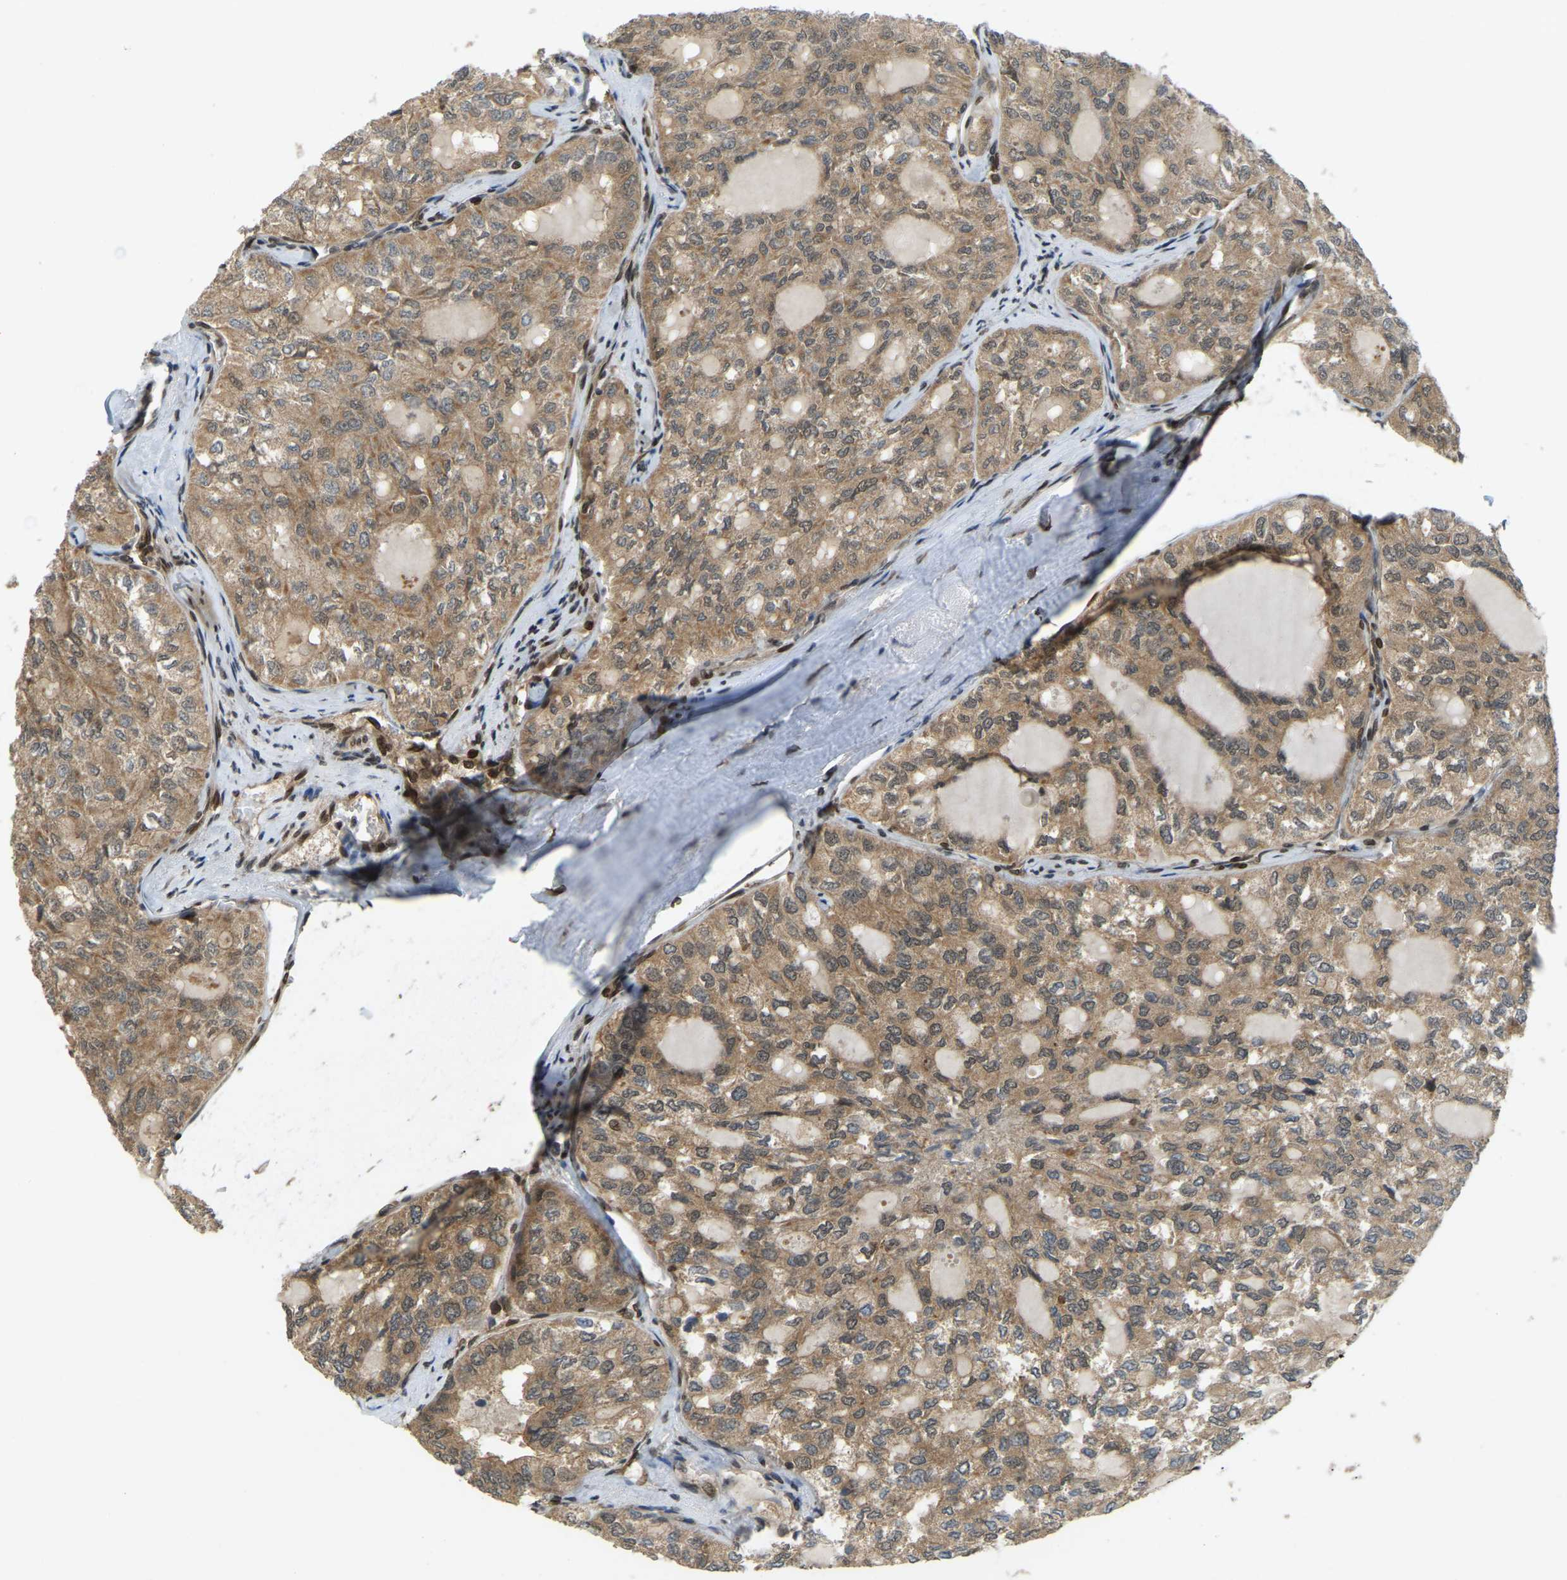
{"staining": {"intensity": "moderate", "quantity": ">75%", "location": "cytoplasmic/membranous"}, "tissue": "thyroid cancer", "cell_type": "Tumor cells", "image_type": "cancer", "snomed": [{"axis": "morphology", "description": "Follicular adenoma carcinoma, NOS"}, {"axis": "topography", "description": "Thyroid gland"}], "caption": "Follicular adenoma carcinoma (thyroid) stained with a protein marker shows moderate staining in tumor cells.", "gene": "SYNE1", "patient": {"sex": "male", "age": 75}}